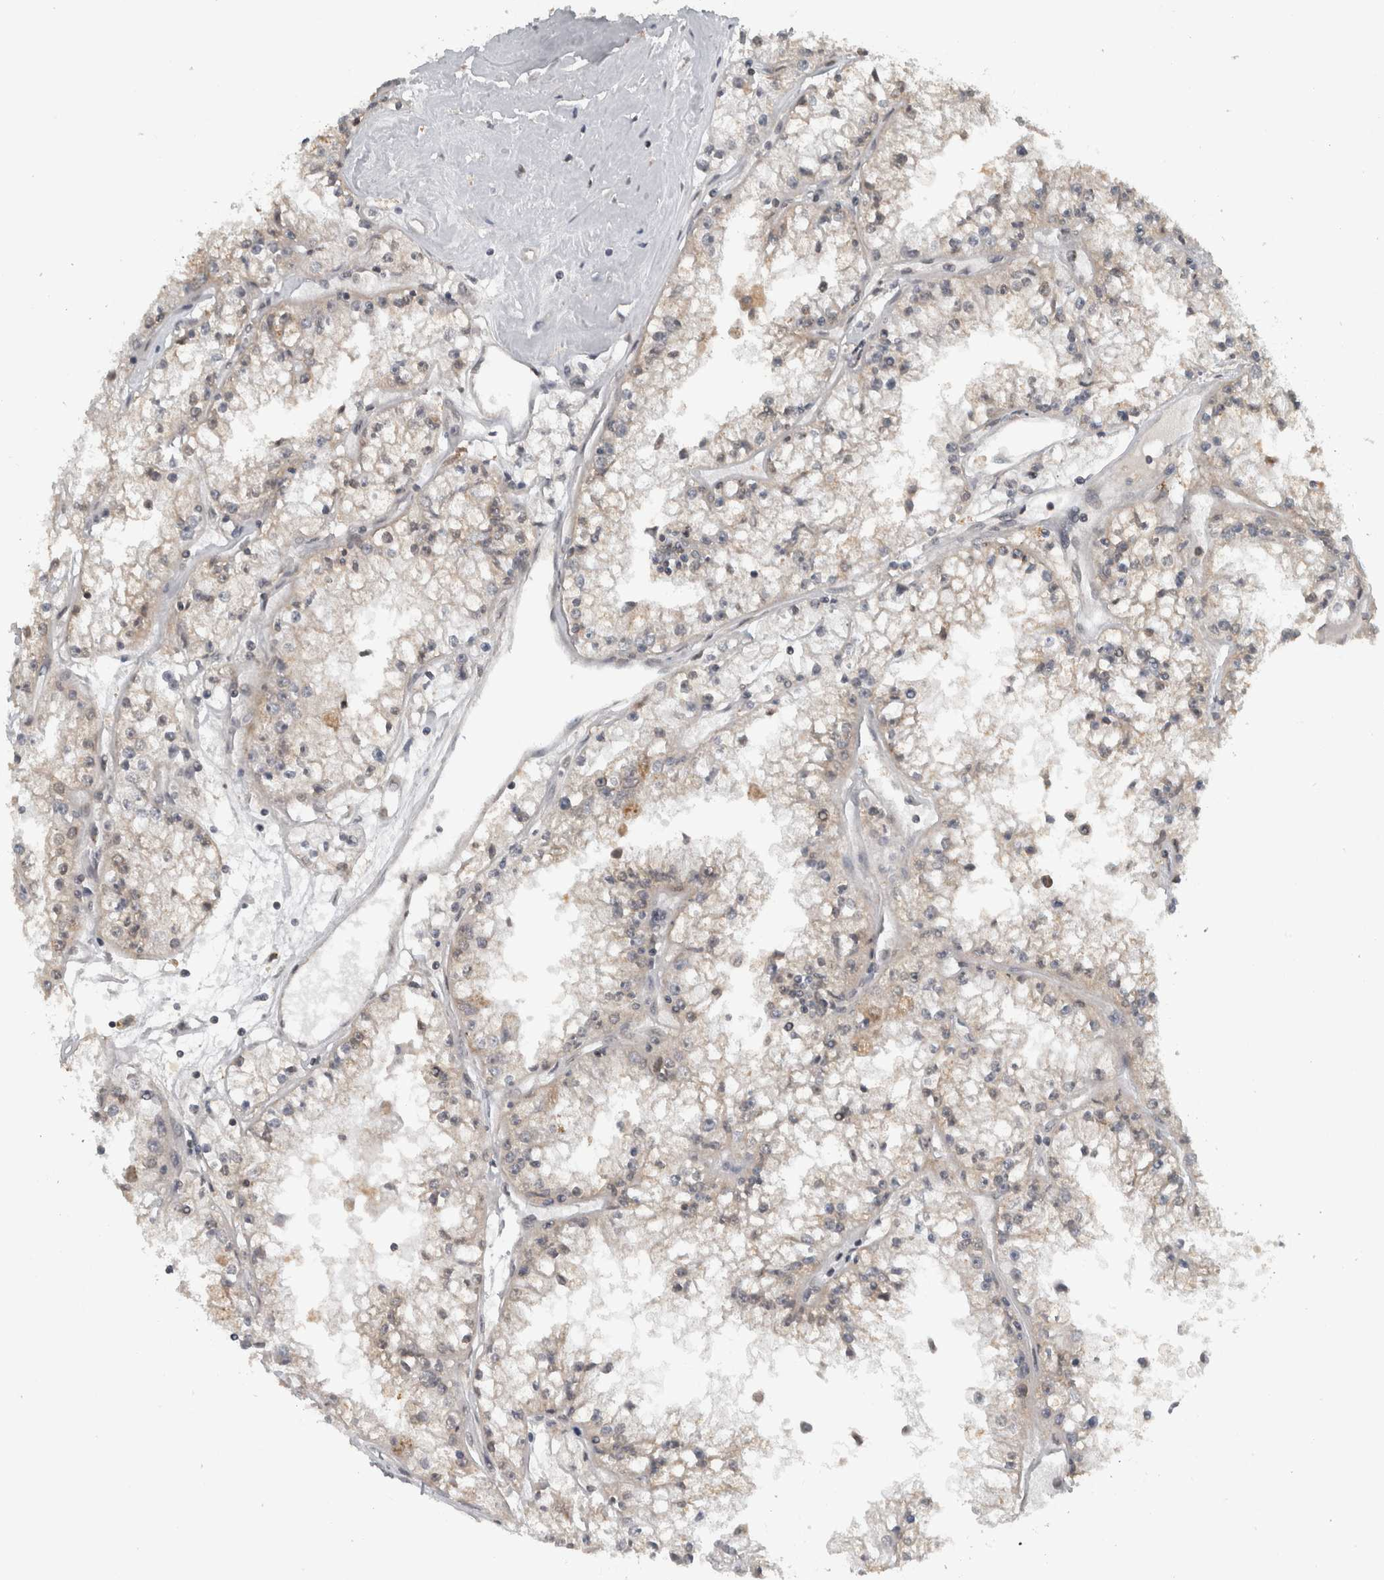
{"staining": {"intensity": "weak", "quantity": "<25%", "location": "cytoplasmic/membranous"}, "tissue": "renal cancer", "cell_type": "Tumor cells", "image_type": "cancer", "snomed": [{"axis": "morphology", "description": "Adenocarcinoma, NOS"}, {"axis": "topography", "description": "Kidney"}], "caption": "An immunohistochemistry (IHC) image of renal cancer is shown. There is no staining in tumor cells of renal cancer.", "gene": "SPAG7", "patient": {"sex": "male", "age": 56}}